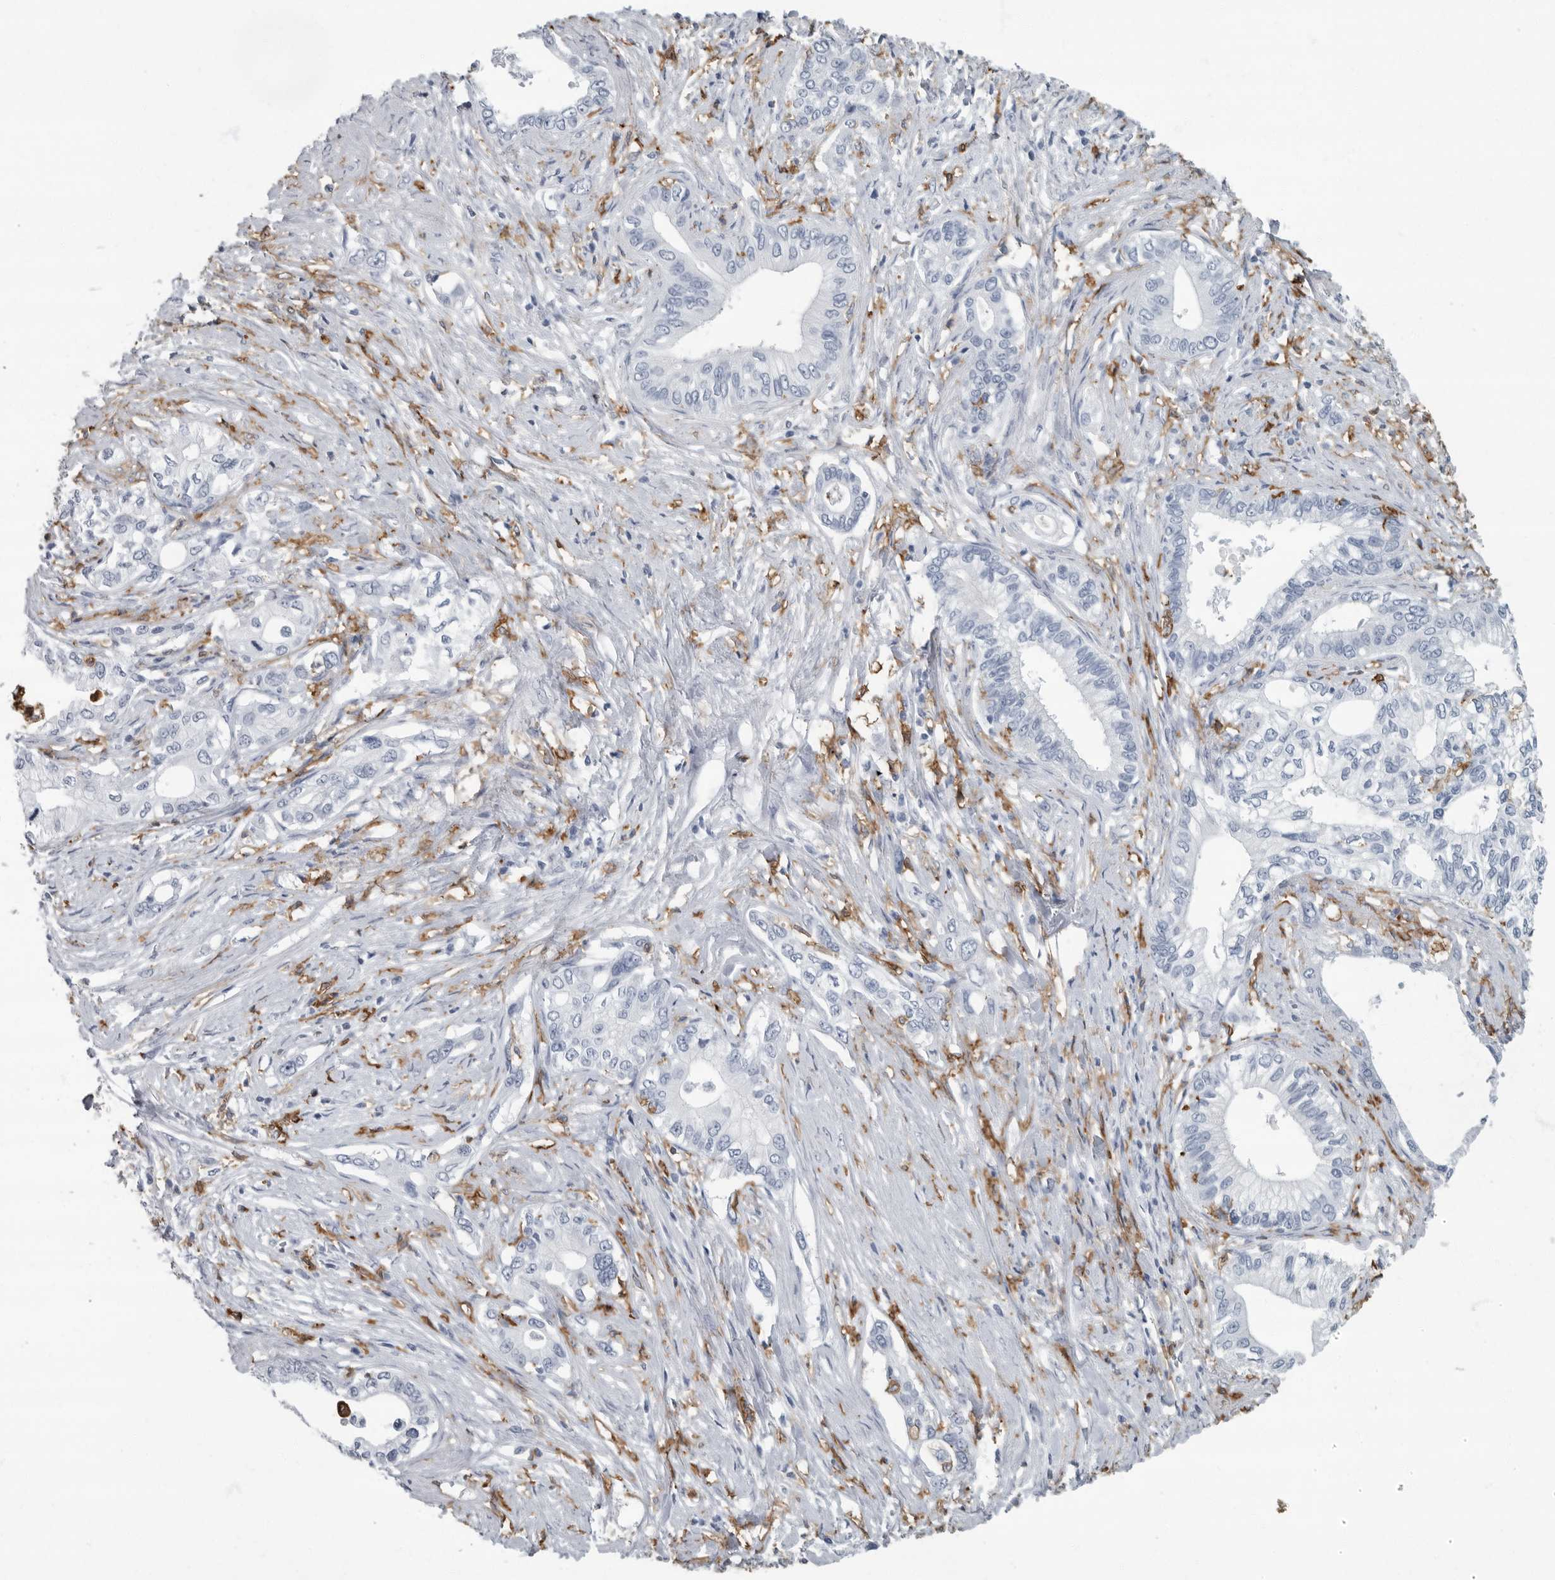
{"staining": {"intensity": "negative", "quantity": "none", "location": "none"}, "tissue": "pancreatic cancer", "cell_type": "Tumor cells", "image_type": "cancer", "snomed": [{"axis": "morphology", "description": "Normal tissue, NOS"}, {"axis": "morphology", "description": "Adenocarcinoma, NOS"}, {"axis": "topography", "description": "Pancreas"}, {"axis": "topography", "description": "Peripheral nerve tissue"}], "caption": "IHC of pancreatic adenocarcinoma demonstrates no expression in tumor cells.", "gene": "FCER1G", "patient": {"sex": "male", "age": 59}}